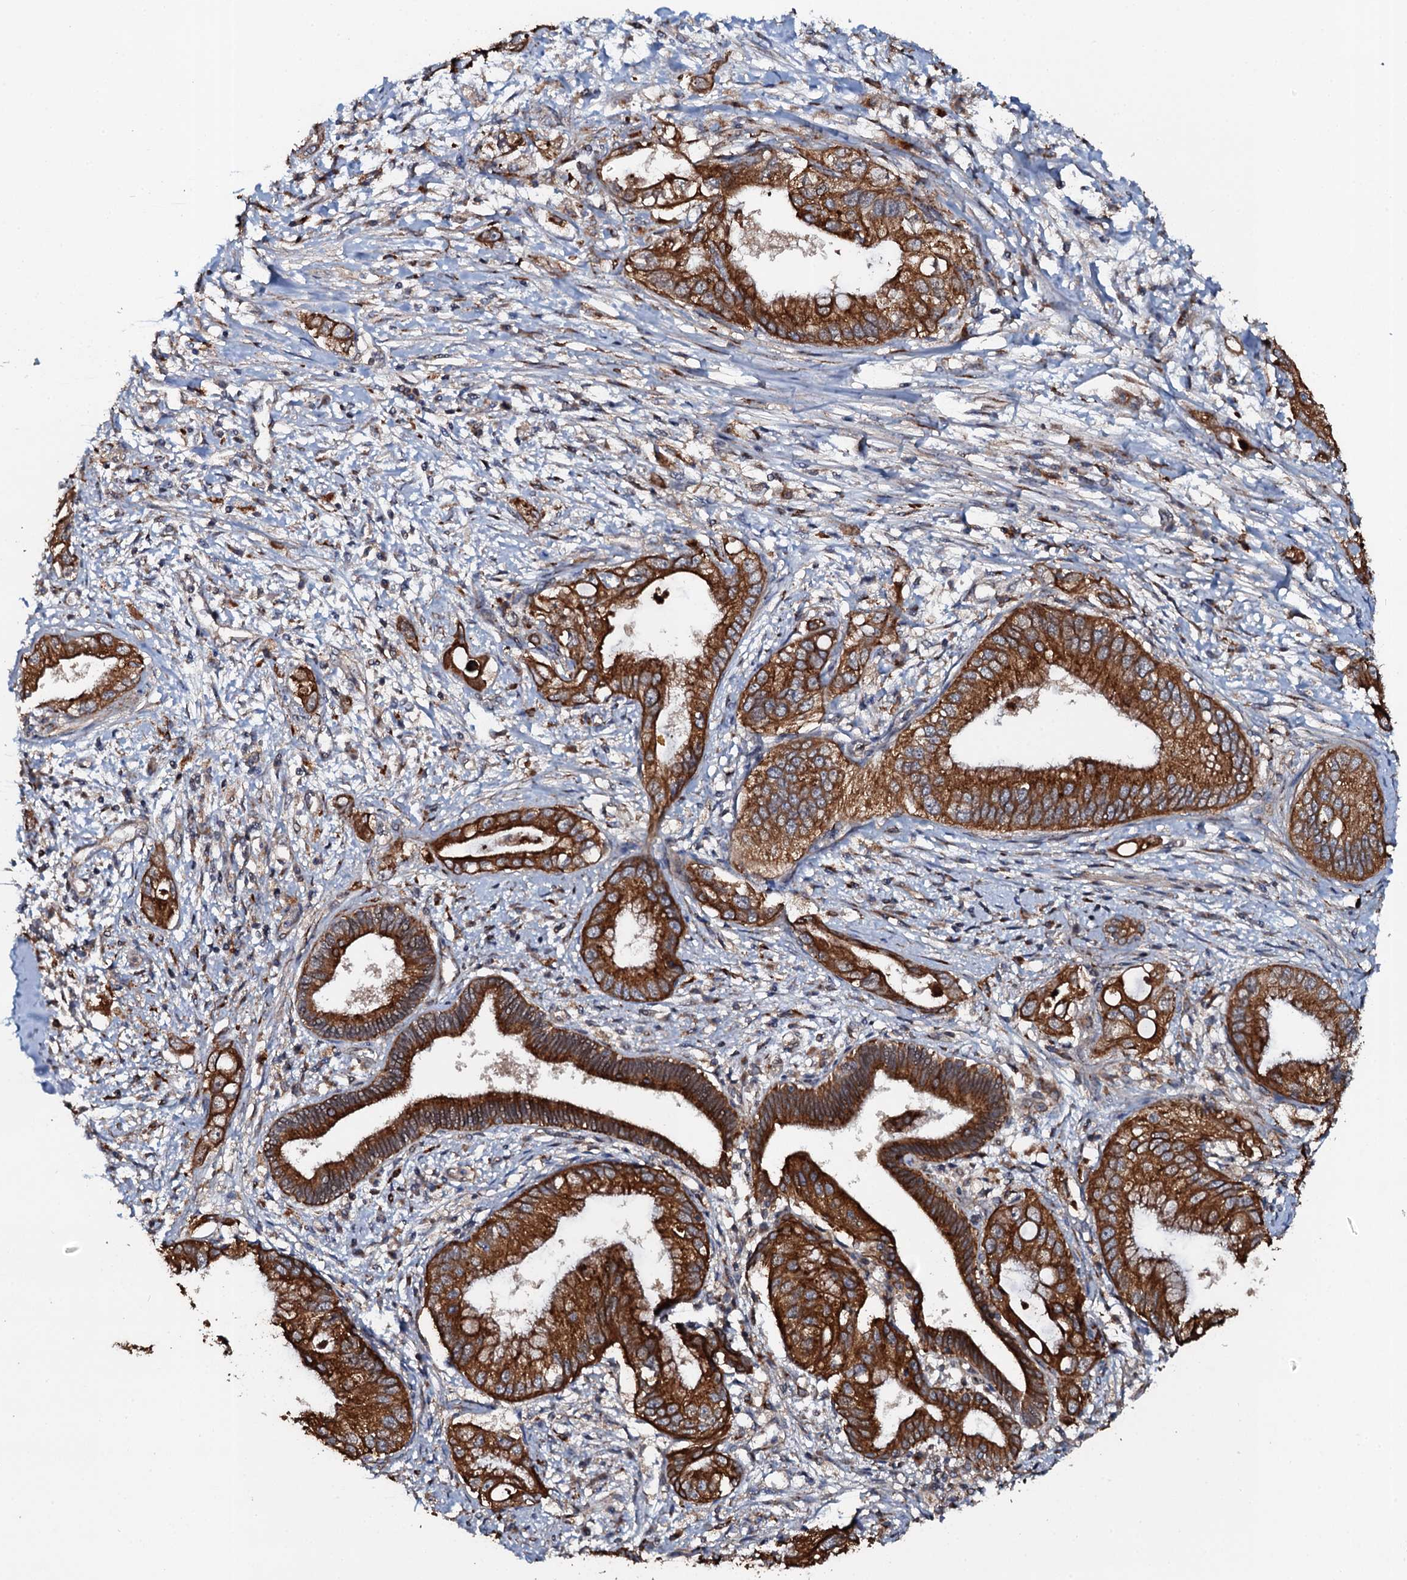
{"staining": {"intensity": "strong", "quantity": ">75%", "location": "cytoplasmic/membranous"}, "tissue": "pancreatic cancer", "cell_type": "Tumor cells", "image_type": "cancer", "snomed": [{"axis": "morphology", "description": "Inflammation, NOS"}, {"axis": "morphology", "description": "Adenocarcinoma, NOS"}, {"axis": "topography", "description": "Pancreas"}], "caption": "Pancreatic cancer stained with a brown dye reveals strong cytoplasmic/membranous positive positivity in about >75% of tumor cells.", "gene": "GLCE", "patient": {"sex": "female", "age": 56}}